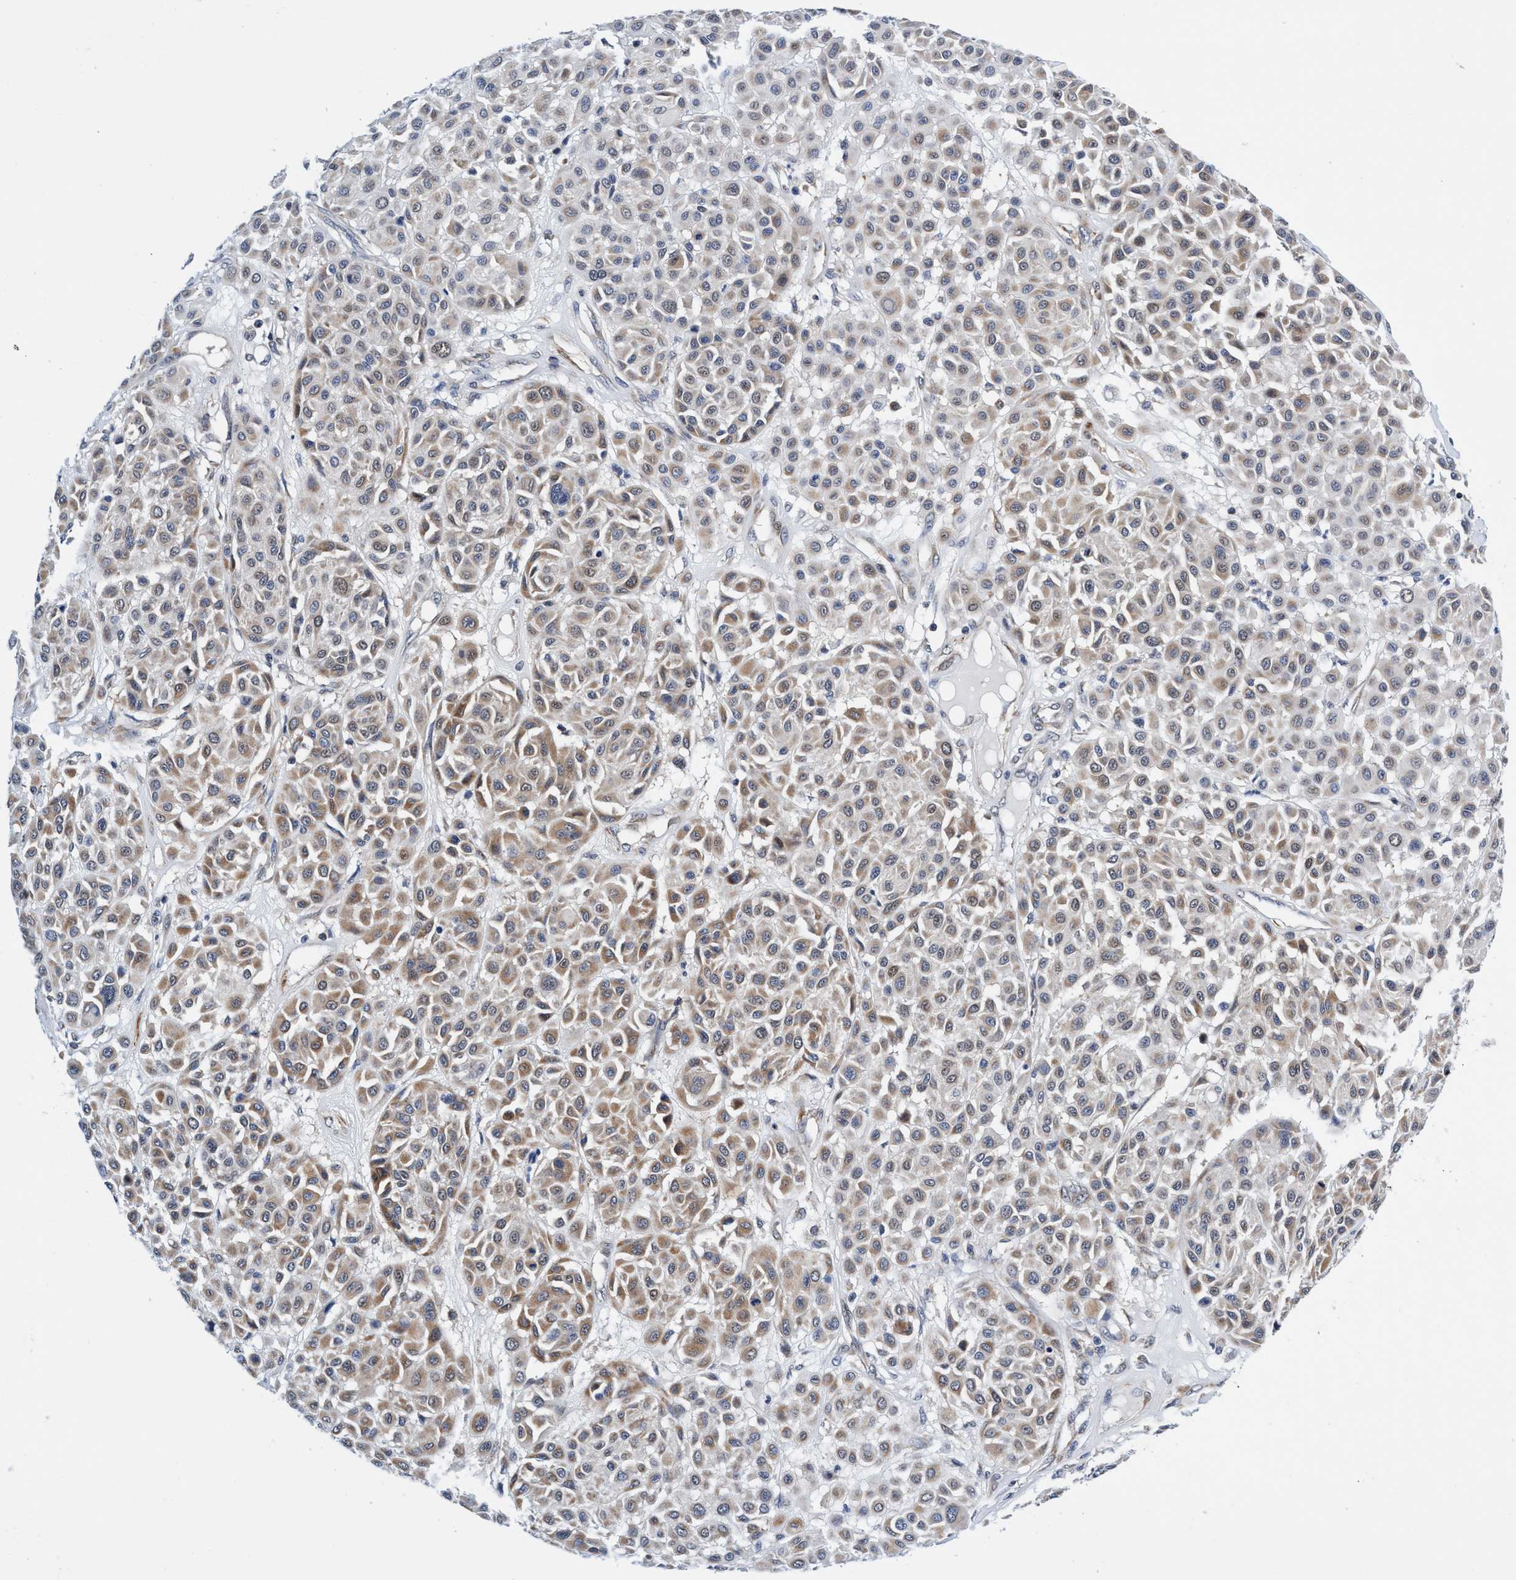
{"staining": {"intensity": "weak", "quantity": ">75%", "location": "cytoplasmic/membranous"}, "tissue": "melanoma", "cell_type": "Tumor cells", "image_type": "cancer", "snomed": [{"axis": "morphology", "description": "Malignant melanoma, Metastatic site"}, {"axis": "topography", "description": "Soft tissue"}], "caption": "The immunohistochemical stain shows weak cytoplasmic/membranous staining in tumor cells of melanoma tissue.", "gene": "AGAP2", "patient": {"sex": "male", "age": 41}}